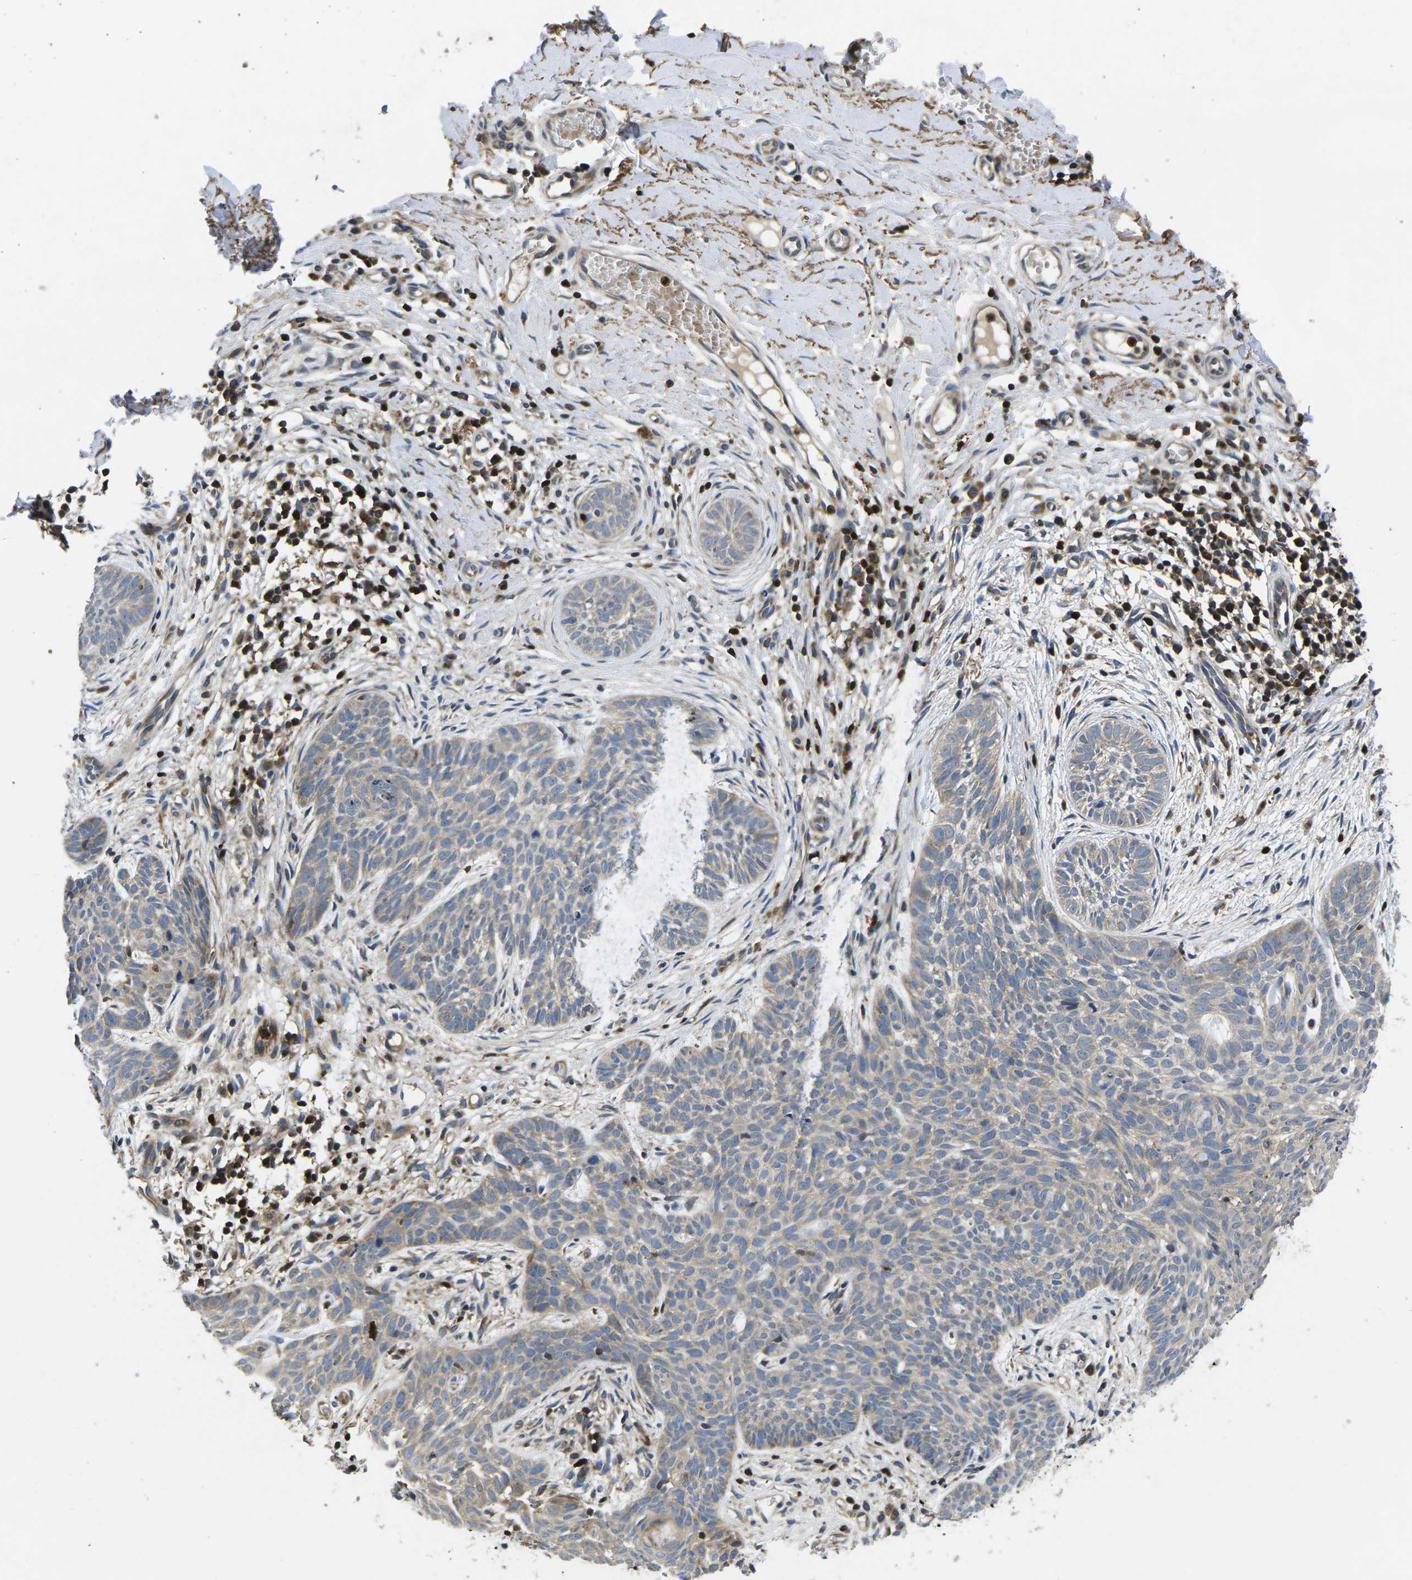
{"staining": {"intensity": "weak", "quantity": ">75%", "location": "cytoplasmic/membranous"}, "tissue": "skin cancer", "cell_type": "Tumor cells", "image_type": "cancer", "snomed": [{"axis": "morphology", "description": "Basal cell carcinoma"}, {"axis": "topography", "description": "Skin"}], "caption": "Protein expression analysis of skin basal cell carcinoma displays weak cytoplasmic/membranous expression in about >75% of tumor cells.", "gene": "PLCE1", "patient": {"sex": "female", "age": 59}}